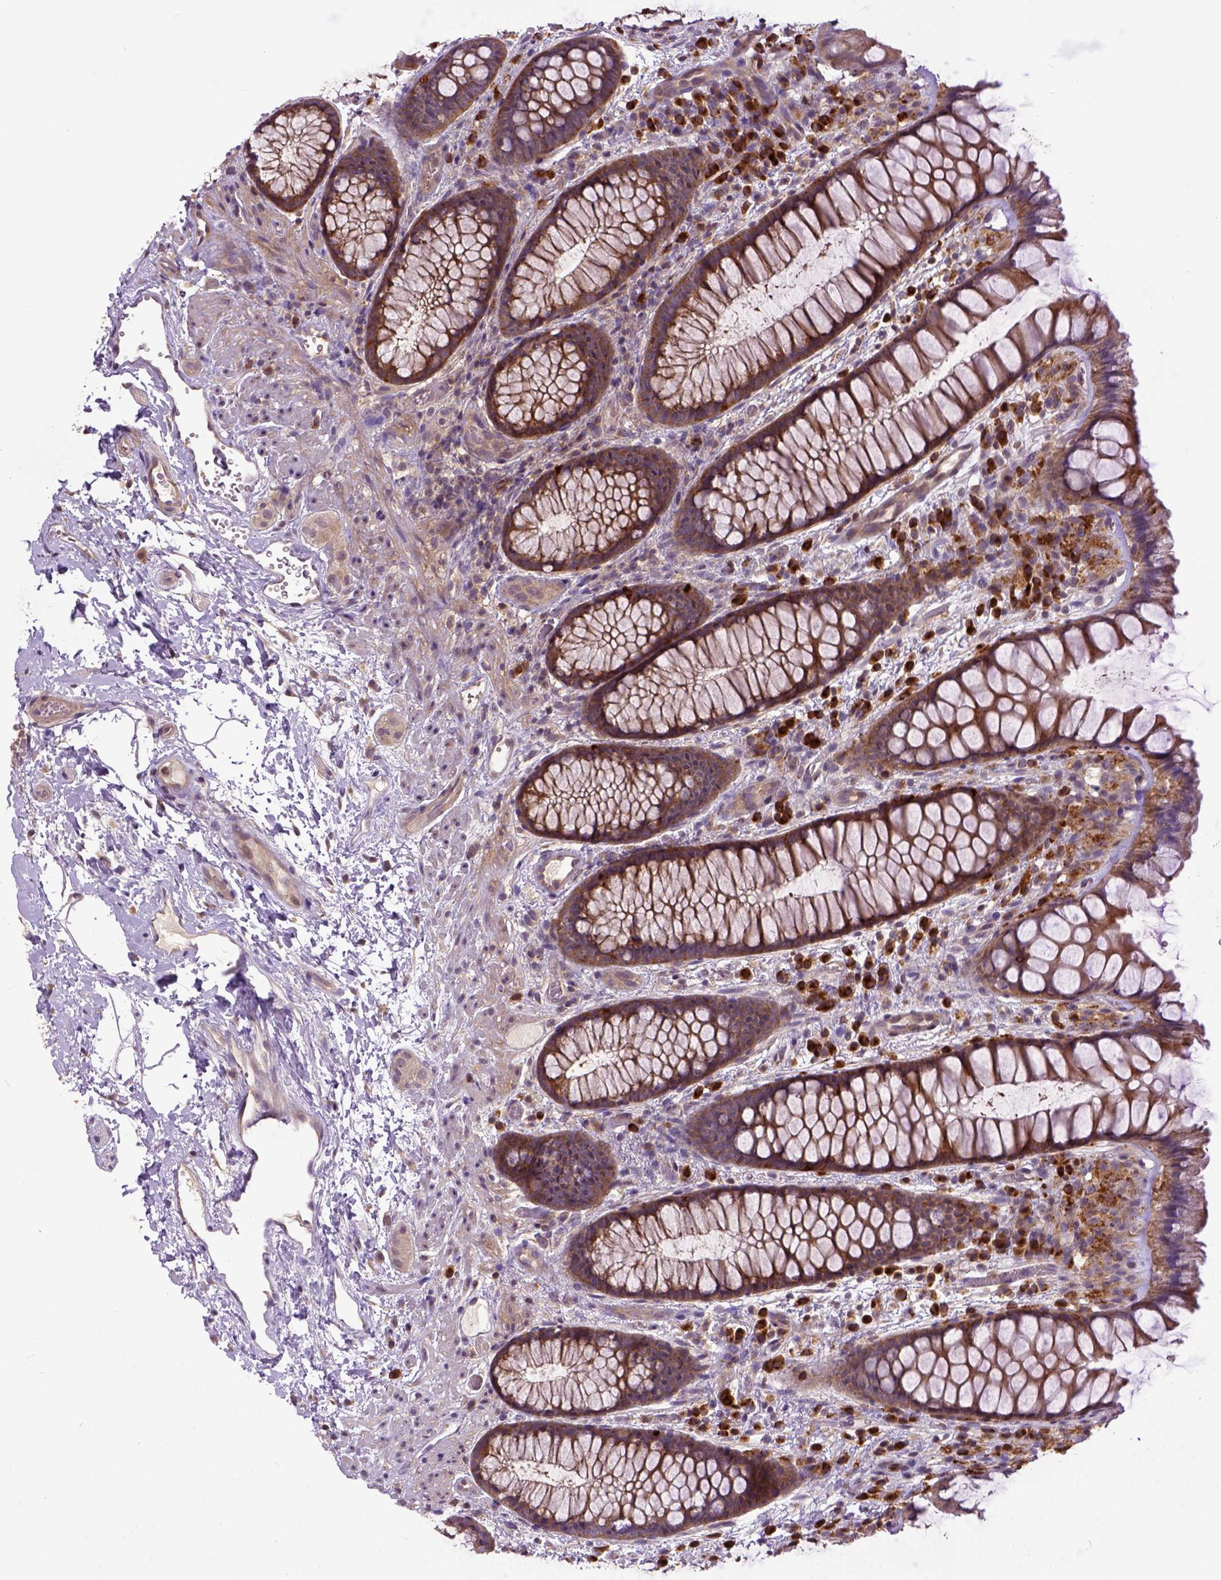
{"staining": {"intensity": "moderate", "quantity": ">75%", "location": "cytoplasmic/membranous"}, "tissue": "rectum", "cell_type": "Glandular cells", "image_type": "normal", "snomed": [{"axis": "morphology", "description": "Normal tissue, NOS"}, {"axis": "topography", "description": "Rectum"}], "caption": "Protein expression analysis of normal human rectum reveals moderate cytoplasmic/membranous expression in approximately >75% of glandular cells. The protein of interest is shown in brown color, while the nuclei are stained blue.", "gene": "CPNE1", "patient": {"sex": "female", "age": 62}}